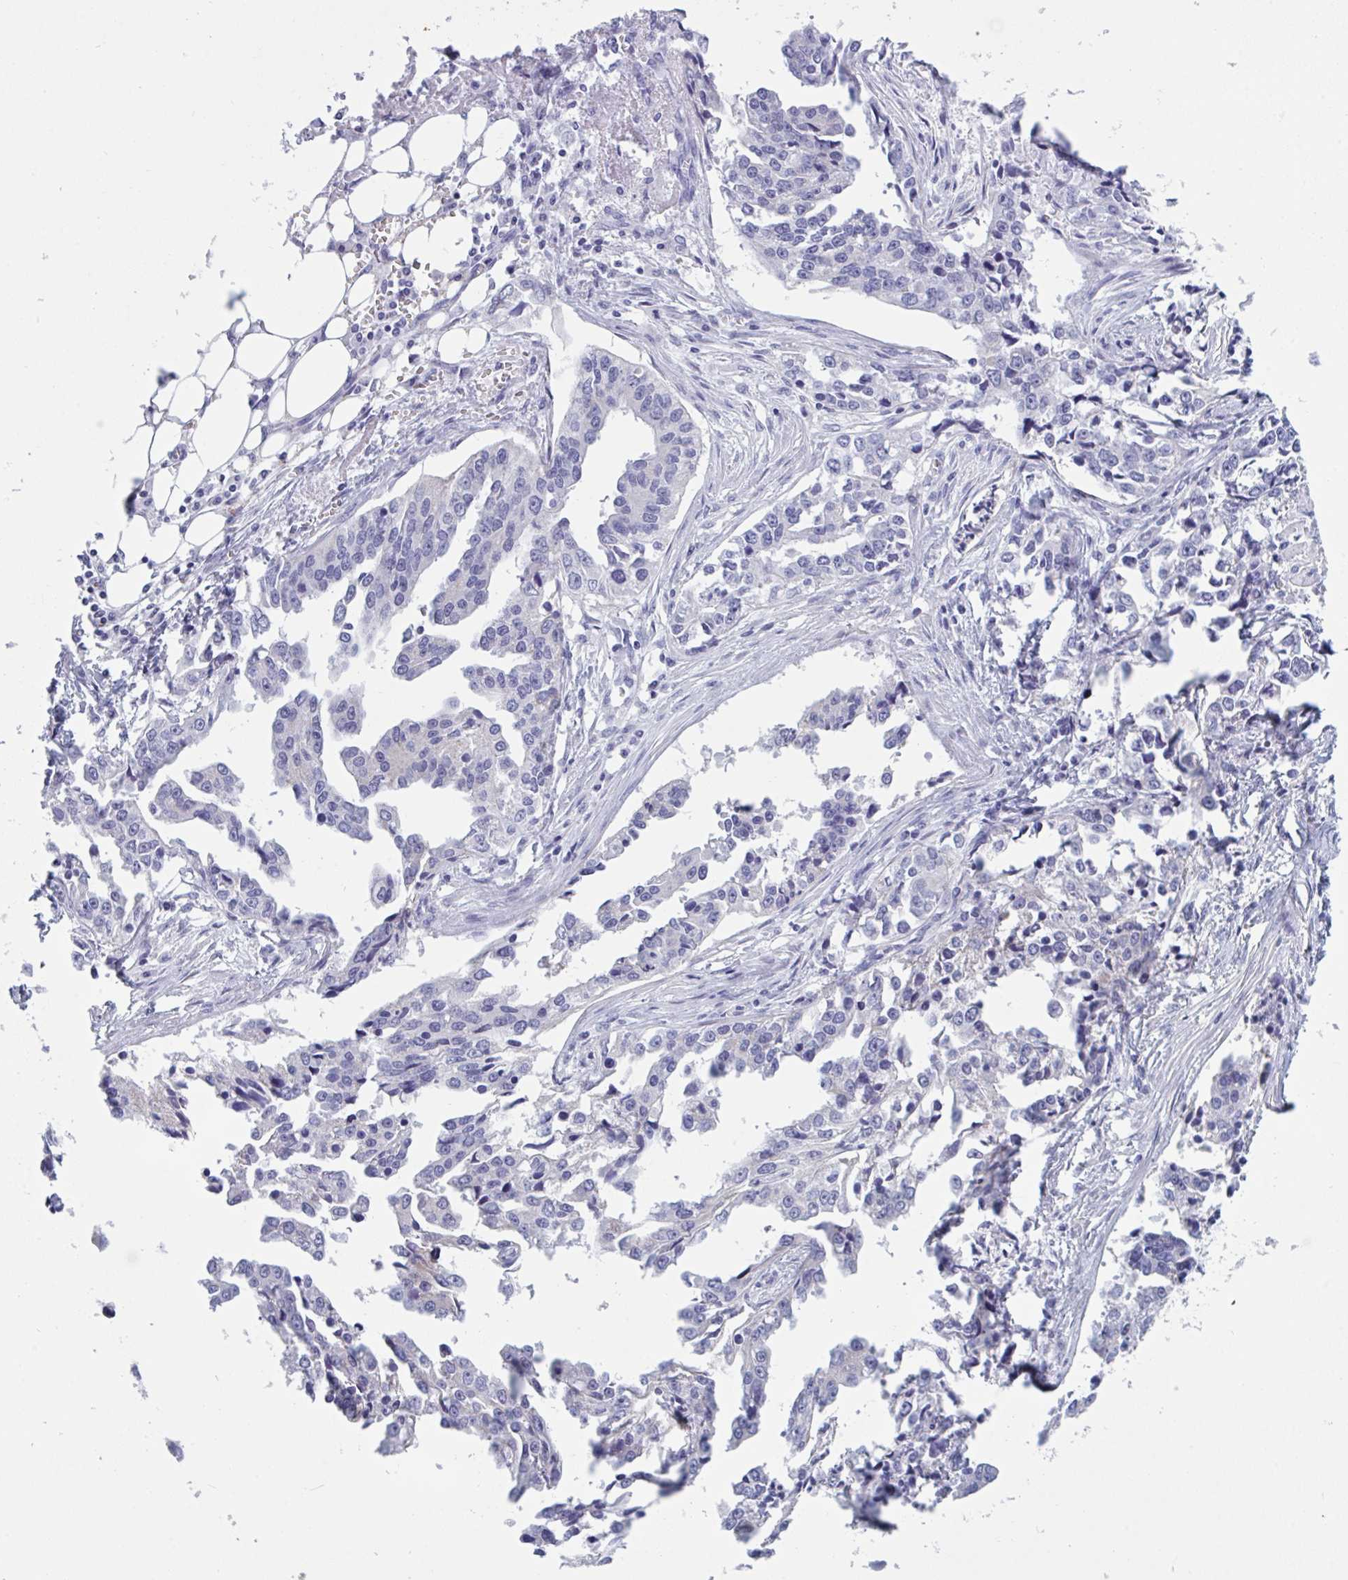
{"staining": {"intensity": "negative", "quantity": "none", "location": "none"}, "tissue": "ovarian cancer", "cell_type": "Tumor cells", "image_type": "cancer", "snomed": [{"axis": "morphology", "description": "Cystadenocarcinoma, serous, NOS"}, {"axis": "topography", "description": "Ovary"}], "caption": "This is a histopathology image of immunohistochemistry (IHC) staining of serous cystadenocarcinoma (ovarian), which shows no staining in tumor cells.", "gene": "OXLD1", "patient": {"sex": "female", "age": 75}}